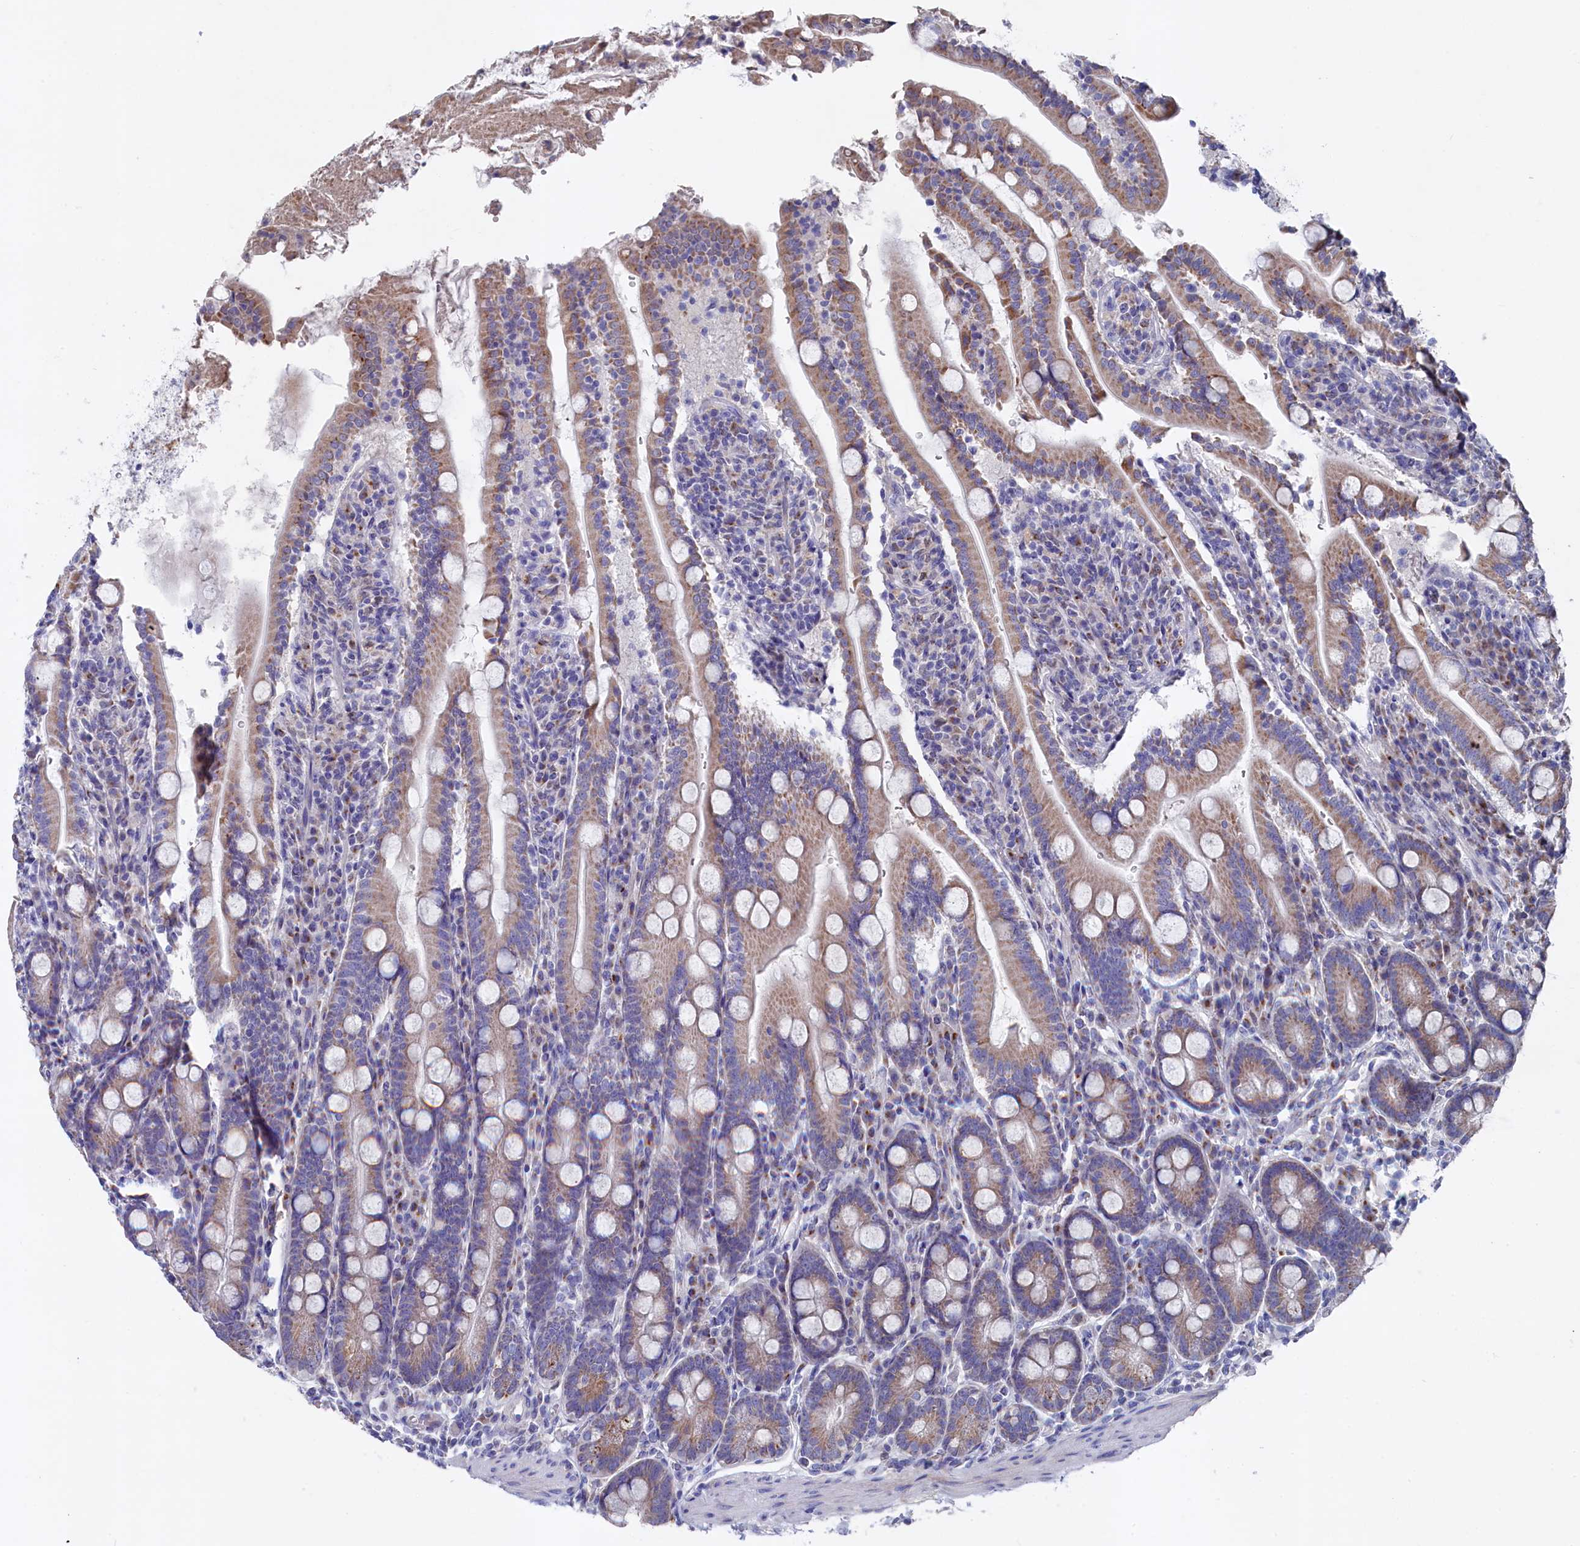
{"staining": {"intensity": "moderate", "quantity": ">75%", "location": "cytoplasmic/membranous"}, "tissue": "duodenum", "cell_type": "Glandular cells", "image_type": "normal", "snomed": [{"axis": "morphology", "description": "Normal tissue, NOS"}, {"axis": "topography", "description": "Duodenum"}], "caption": "Protein expression analysis of normal human duodenum reveals moderate cytoplasmic/membranous staining in about >75% of glandular cells. The protein of interest is shown in brown color, while the nuclei are stained blue.", "gene": "GPR108", "patient": {"sex": "male", "age": 35}}